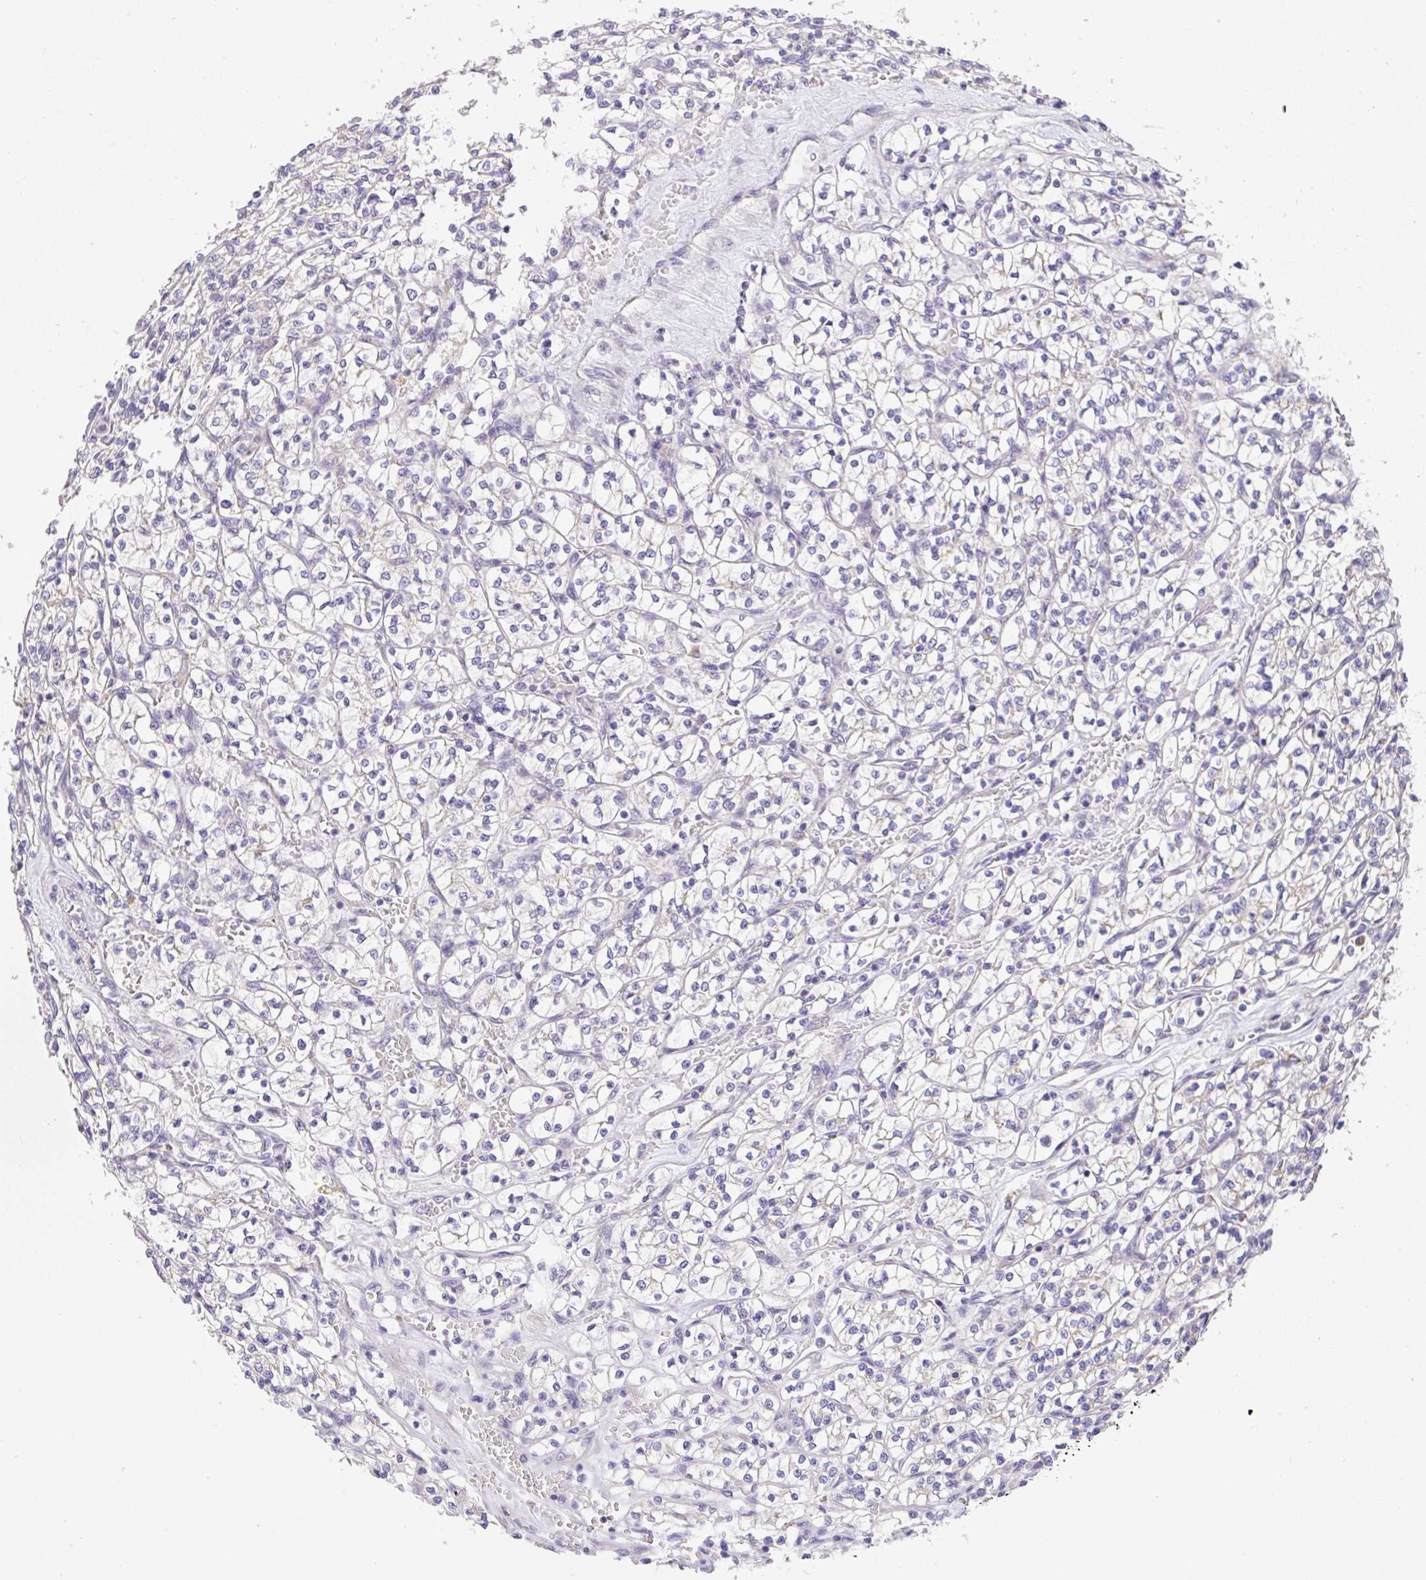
{"staining": {"intensity": "negative", "quantity": "none", "location": "none"}, "tissue": "renal cancer", "cell_type": "Tumor cells", "image_type": "cancer", "snomed": [{"axis": "morphology", "description": "Adenocarcinoma, NOS"}, {"axis": "topography", "description": "Kidney"}], "caption": "Image shows no significant protein positivity in tumor cells of renal cancer.", "gene": "EPN3", "patient": {"sex": "female", "age": 64}}